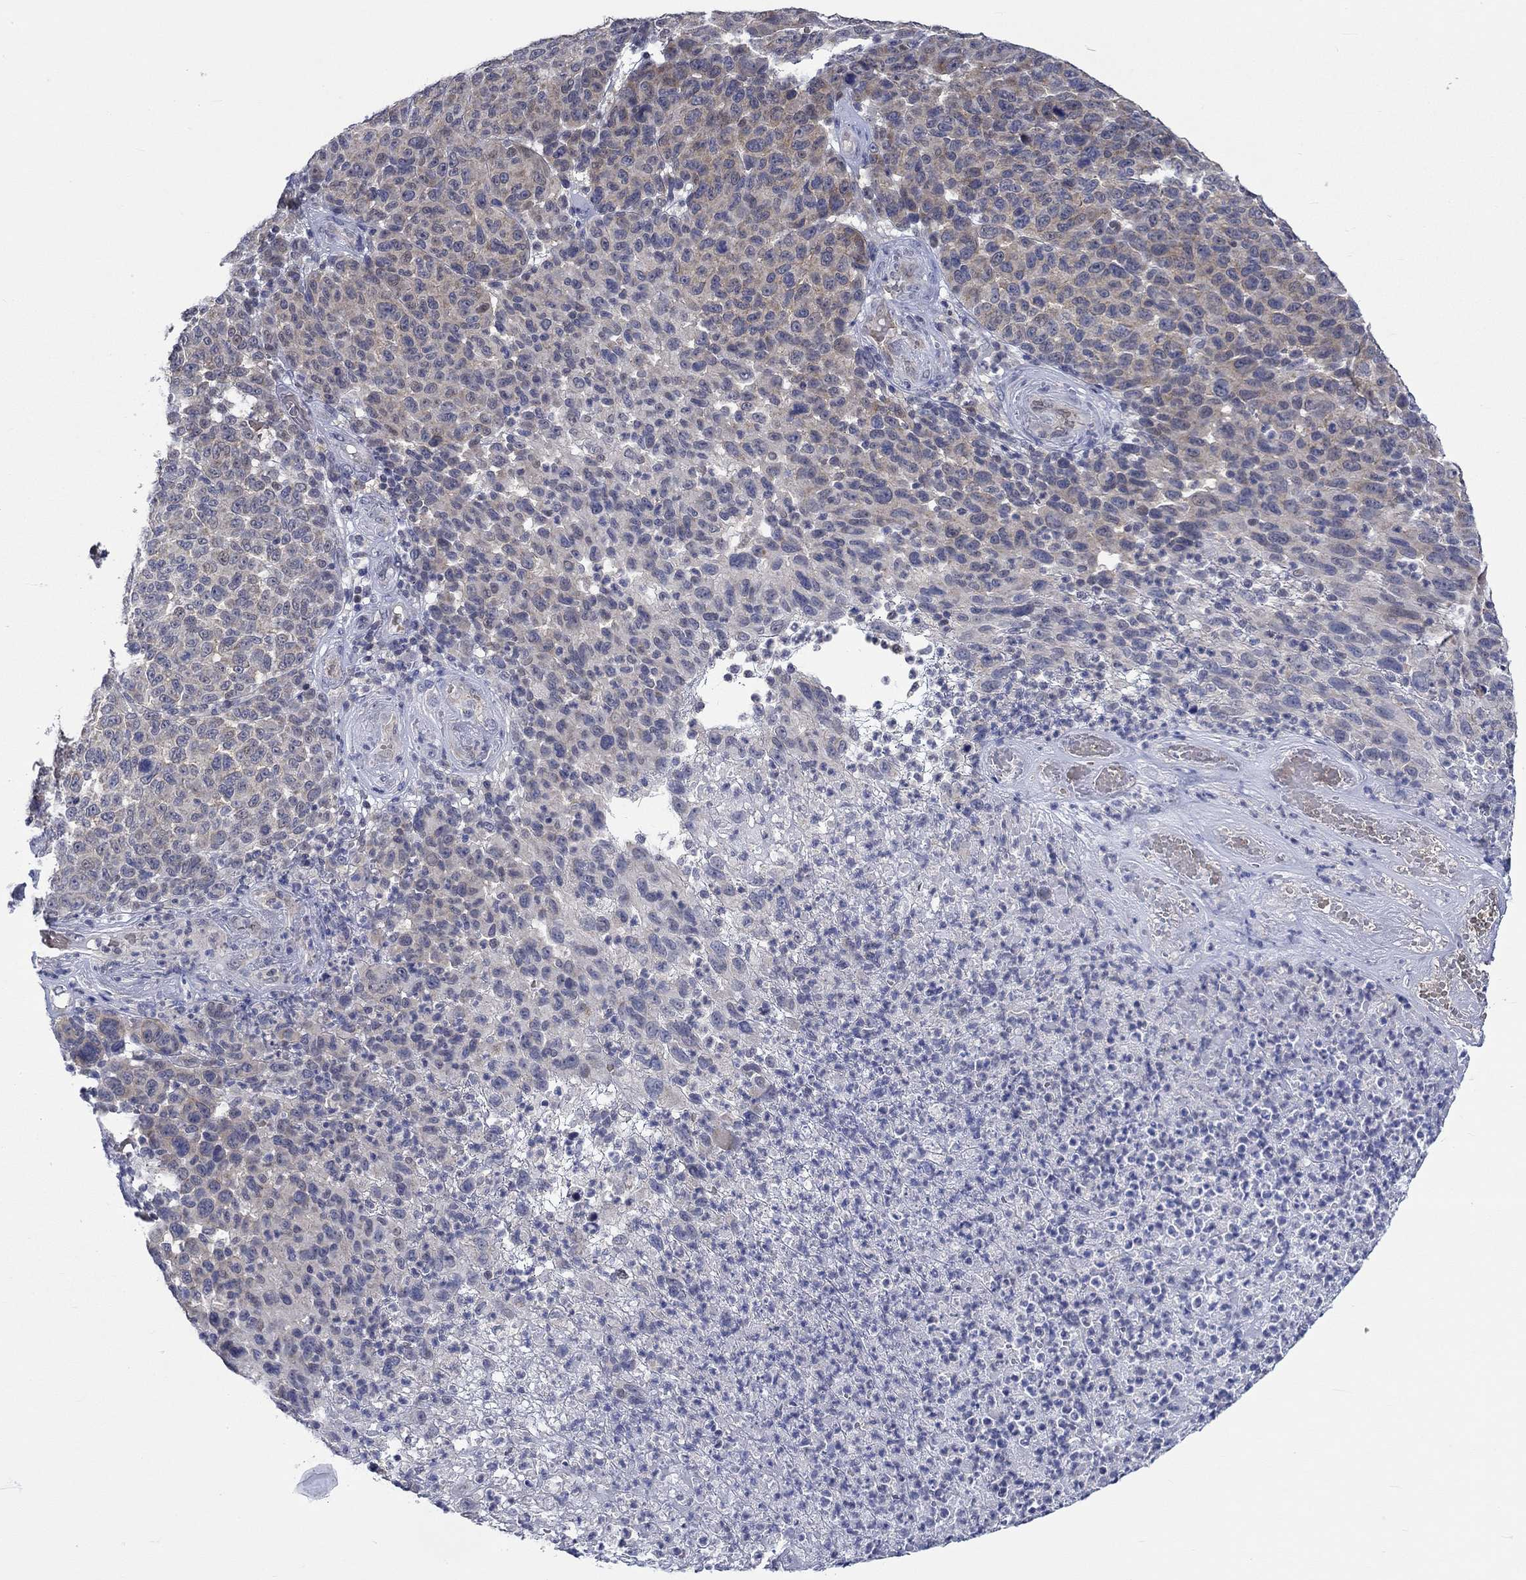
{"staining": {"intensity": "weak", "quantity": "25%-75%", "location": "cytoplasmic/membranous"}, "tissue": "melanoma", "cell_type": "Tumor cells", "image_type": "cancer", "snomed": [{"axis": "morphology", "description": "Malignant melanoma, NOS"}, {"axis": "topography", "description": "Skin"}], "caption": "Weak cytoplasmic/membranous staining is identified in about 25%-75% of tumor cells in malignant melanoma.", "gene": "WASF1", "patient": {"sex": "male", "age": 59}}